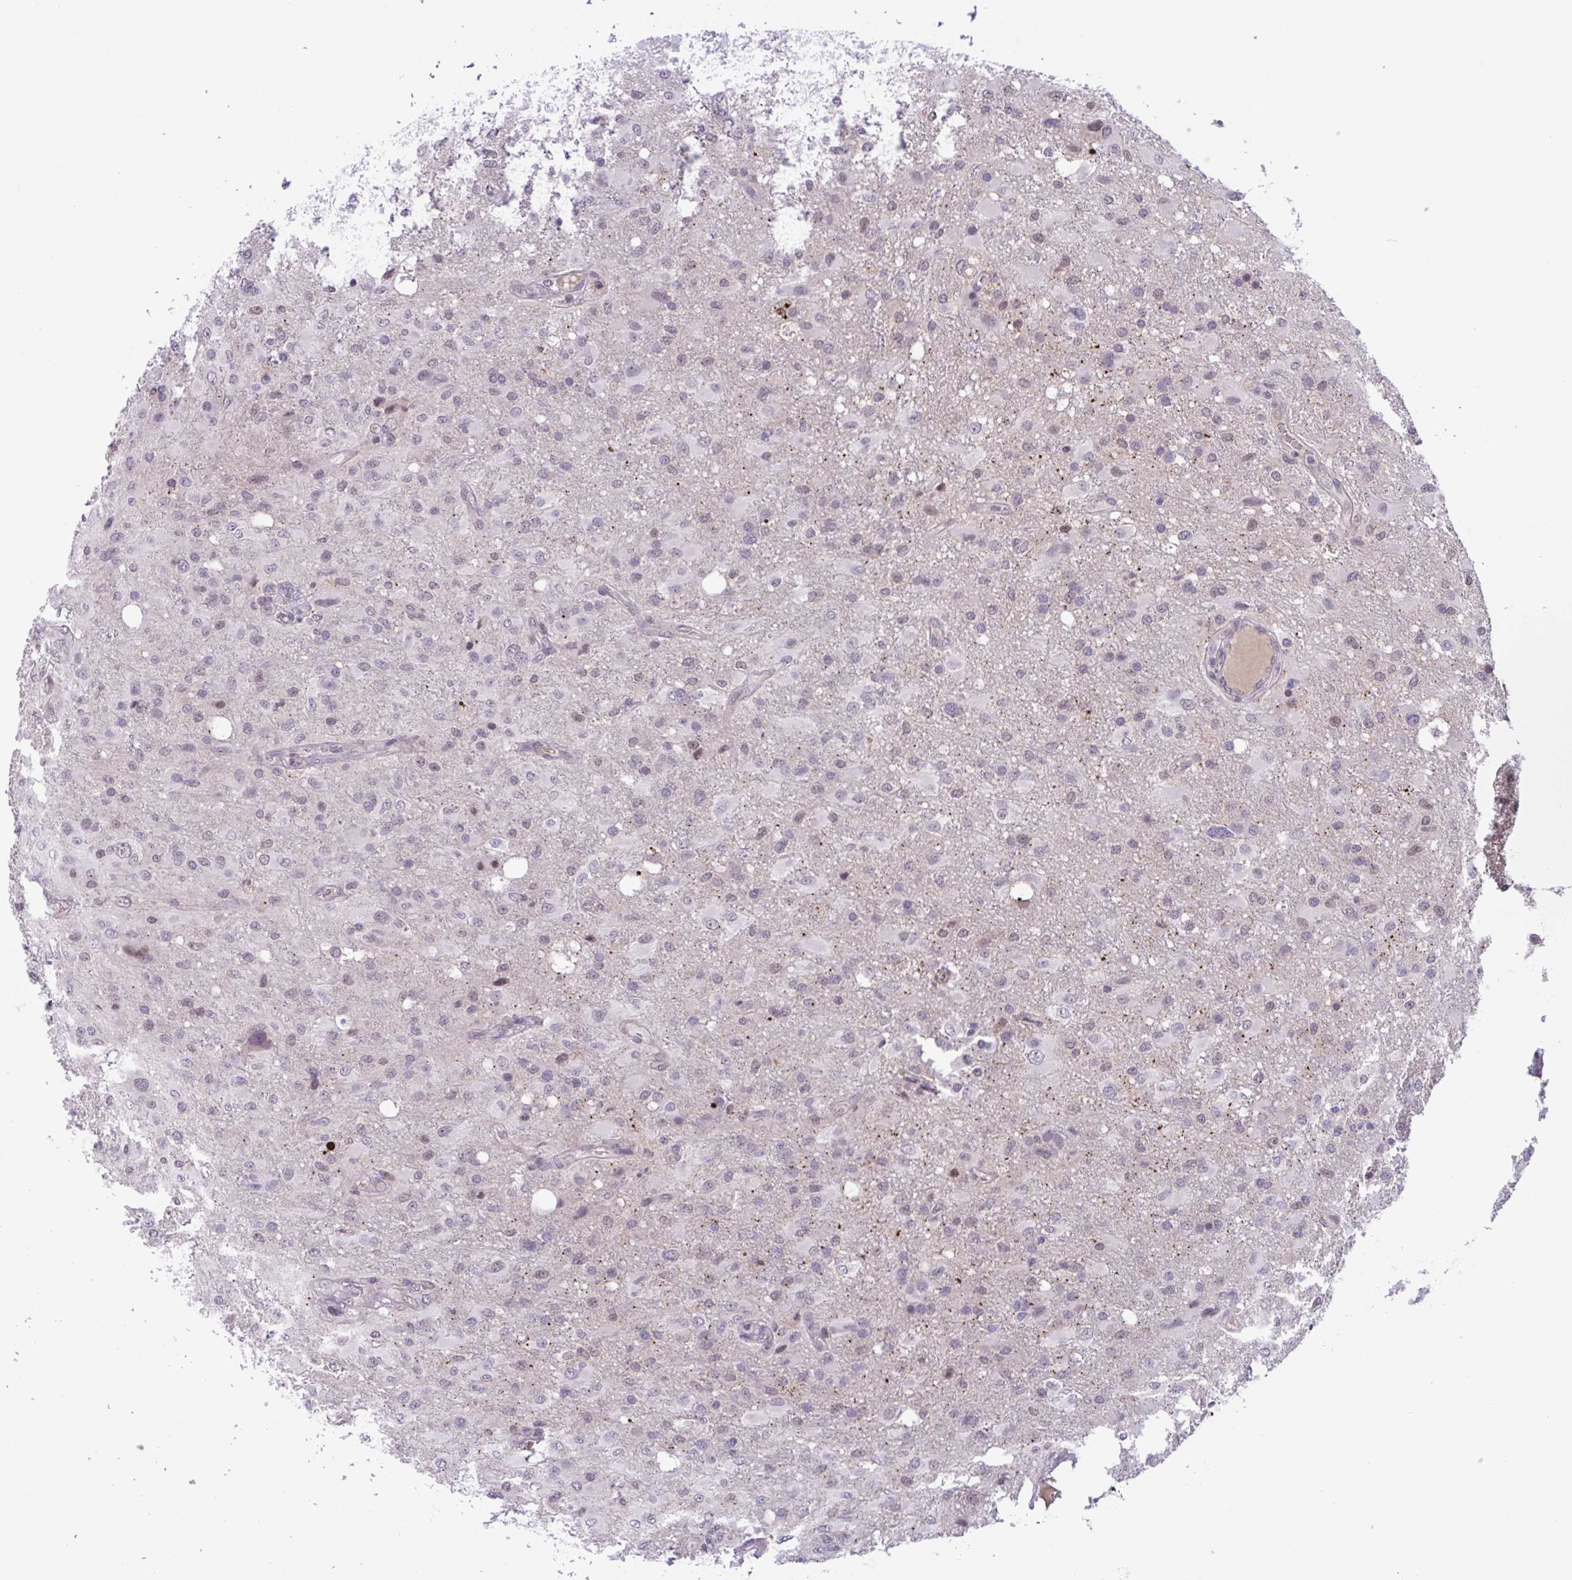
{"staining": {"intensity": "negative", "quantity": "none", "location": "none"}, "tissue": "glioma", "cell_type": "Tumor cells", "image_type": "cancer", "snomed": [{"axis": "morphology", "description": "Glioma, malignant, High grade"}, {"axis": "topography", "description": "Brain"}], "caption": "Immunohistochemical staining of human glioma shows no significant positivity in tumor cells. The staining was performed using DAB (3,3'-diaminobenzidine) to visualize the protein expression in brown, while the nuclei were stained in blue with hematoxylin (Magnification: 20x).", "gene": "TTC7B", "patient": {"sex": "male", "age": 53}}